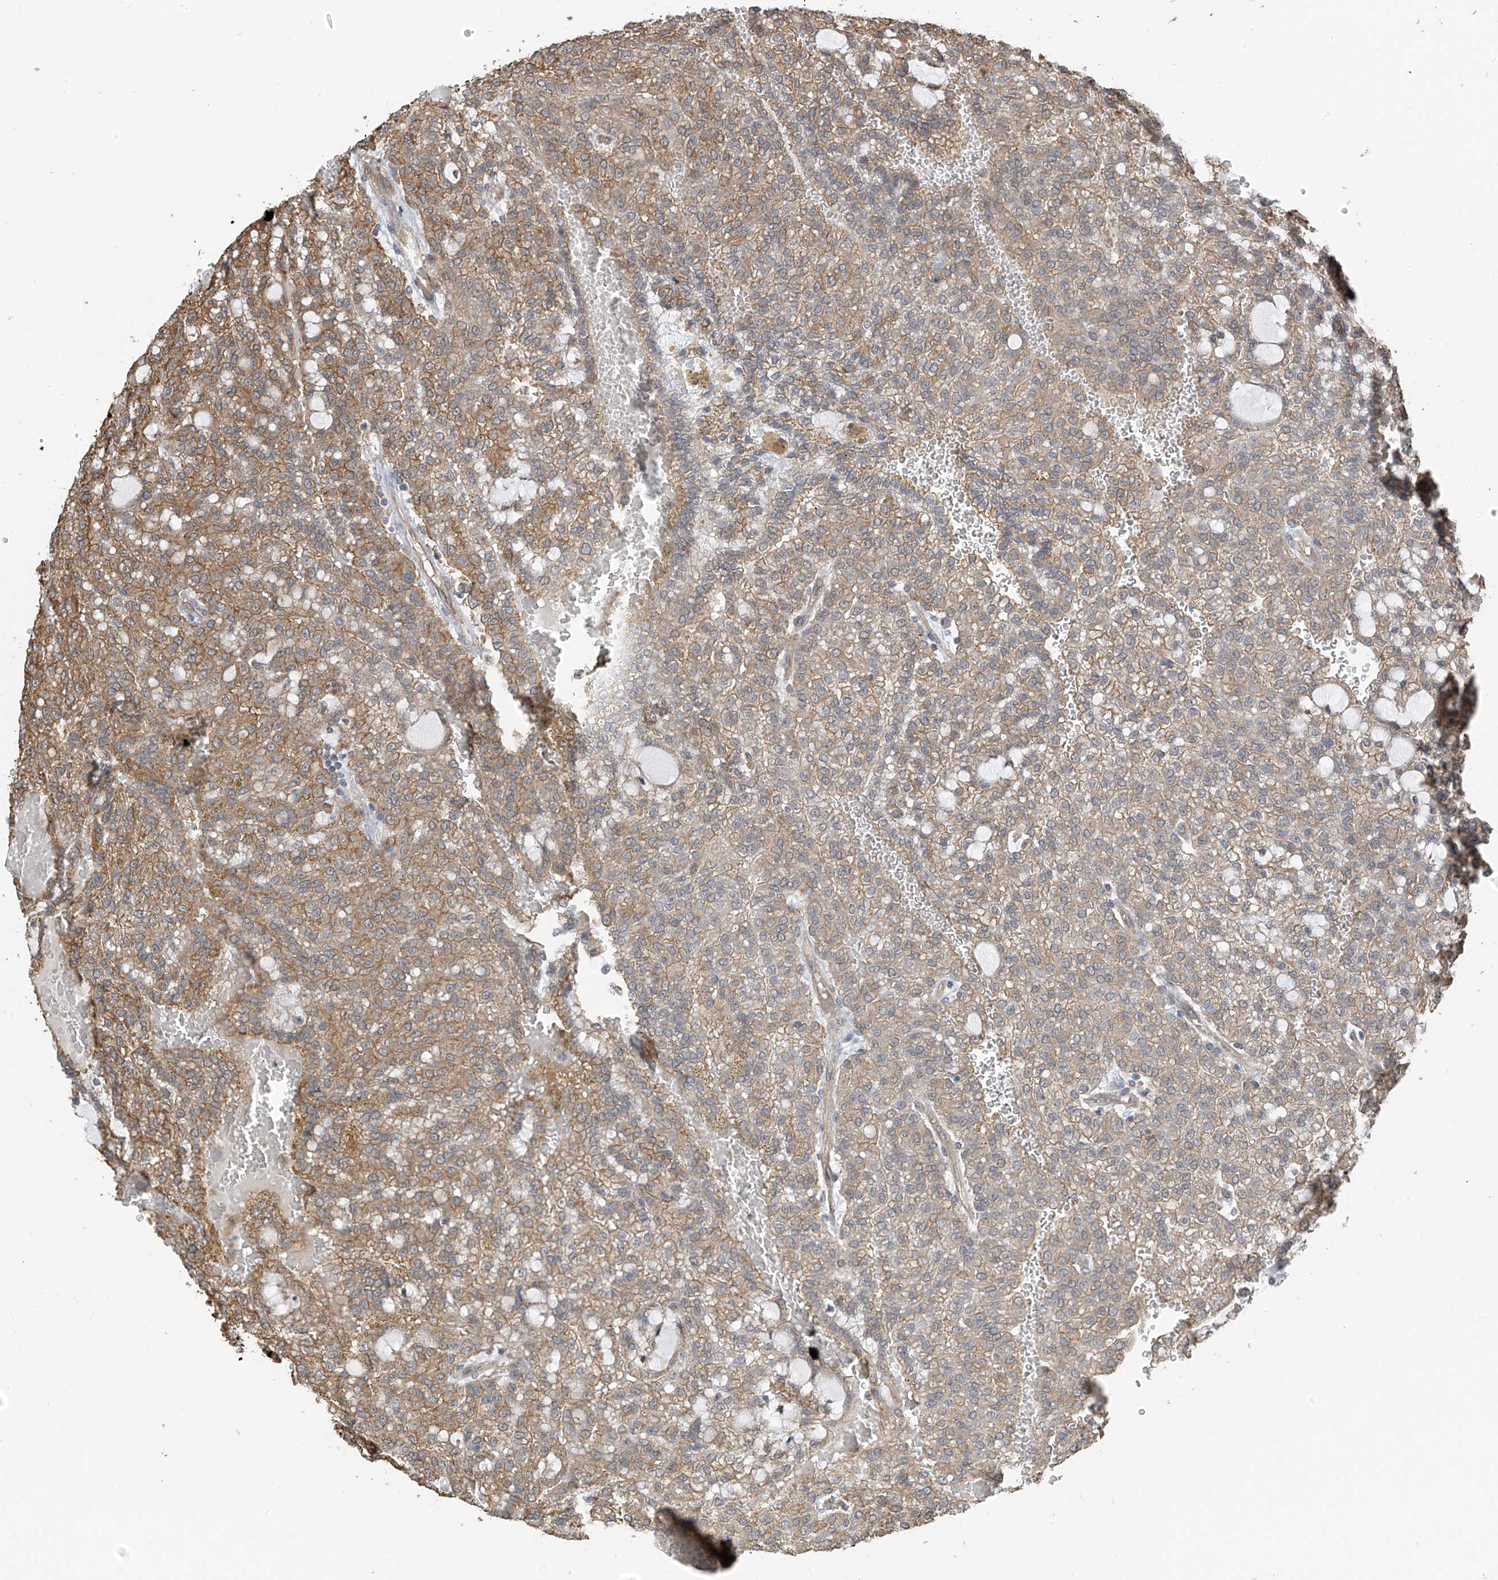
{"staining": {"intensity": "moderate", "quantity": ">75%", "location": "cytoplasmic/membranous"}, "tissue": "renal cancer", "cell_type": "Tumor cells", "image_type": "cancer", "snomed": [{"axis": "morphology", "description": "Adenocarcinoma, NOS"}, {"axis": "topography", "description": "Kidney"}], "caption": "A brown stain shows moderate cytoplasmic/membranous staining of a protein in renal adenocarcinoma tumor cells.", "gene": "ZNF189", "patient": {"sex": "male", "age": 63}}